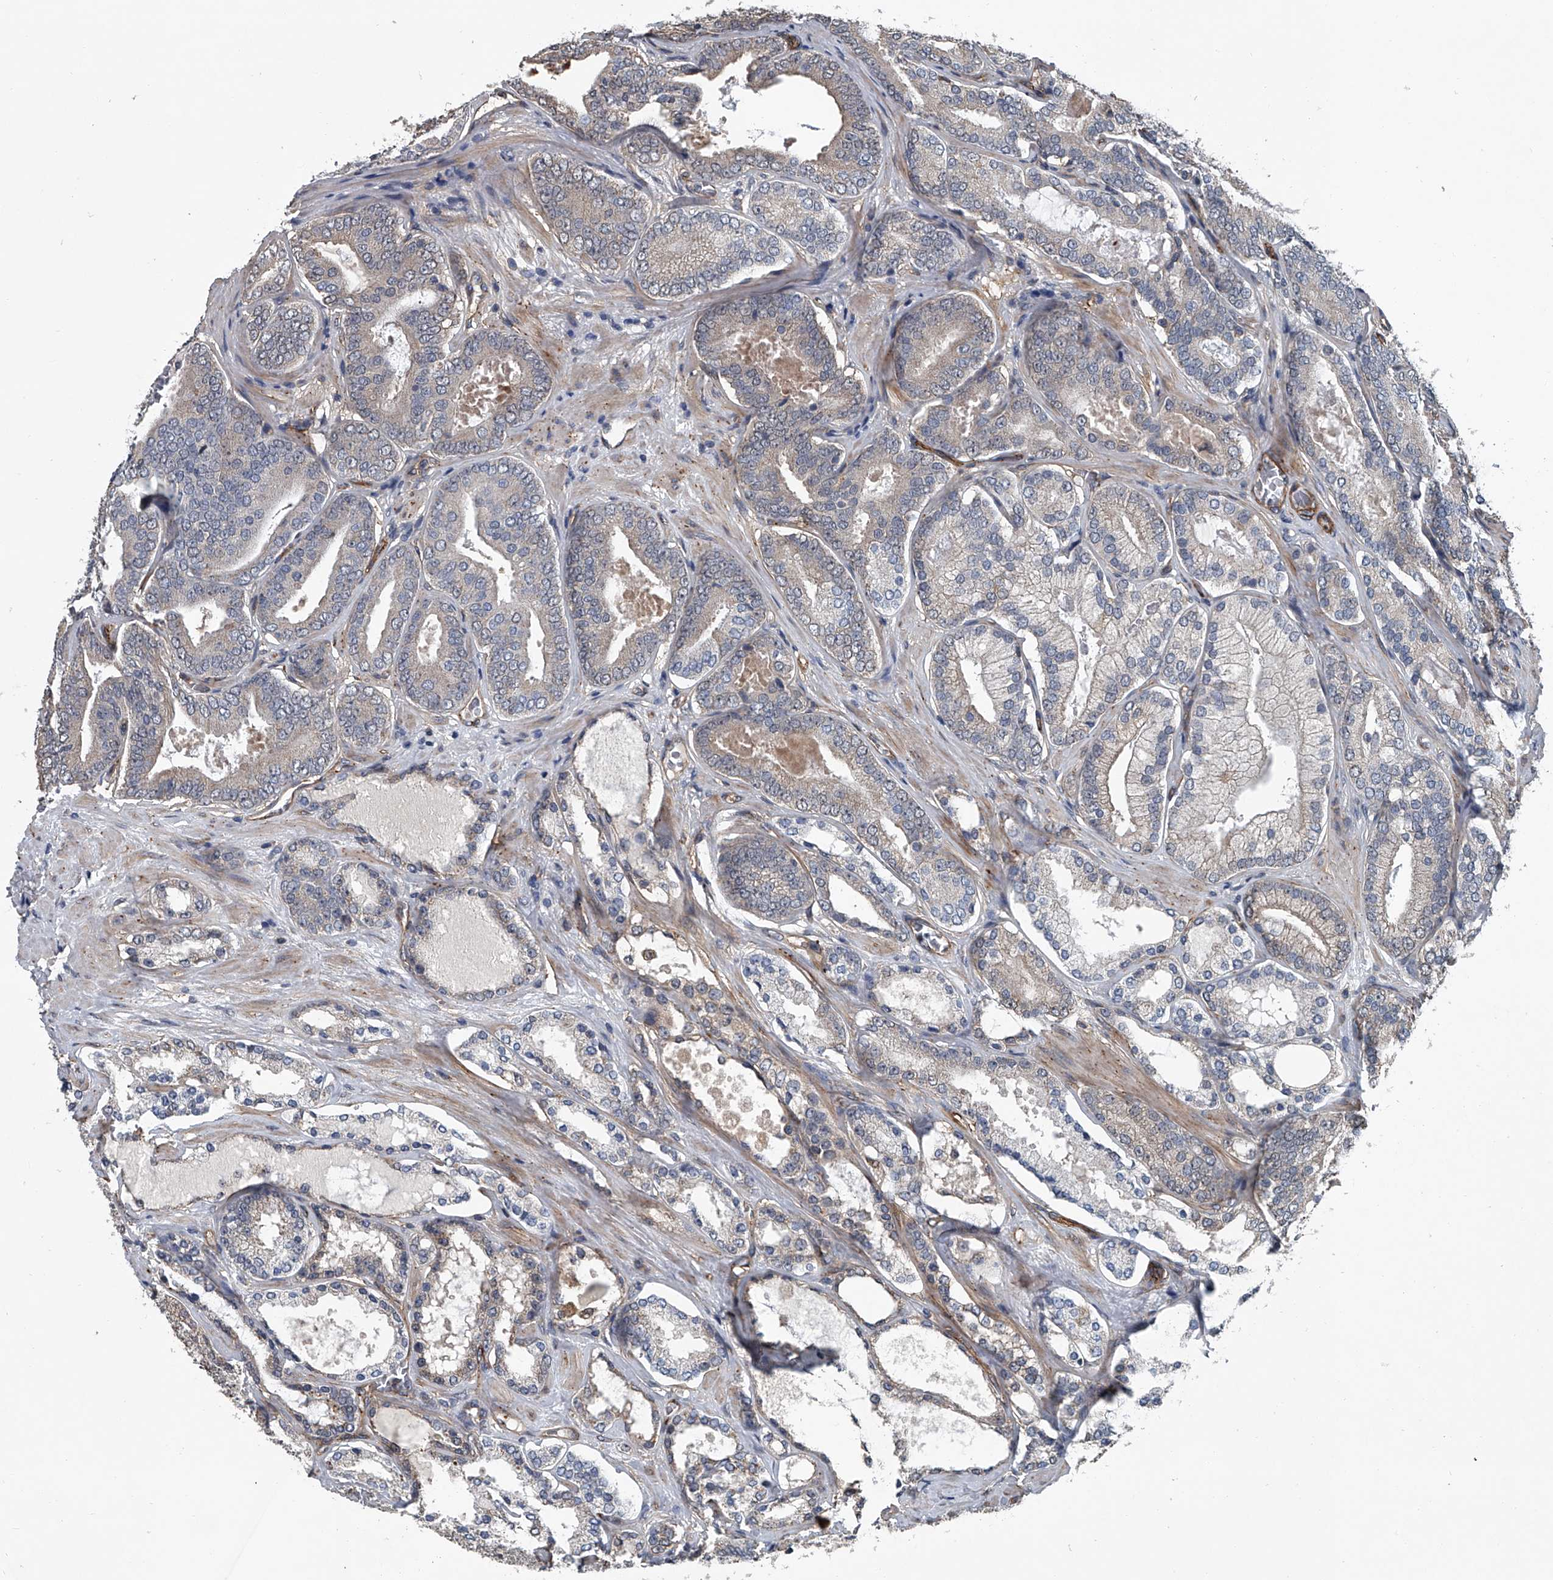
{"staining": {"intensity": "weak", "quantity": "<25%", "location": "cytoplasmic/membranous"}, "tissue": "prostate cancer", "cell_type": "Tumor cells", "image_type": "cancer", "snomed": [{"axis": "morphology", "description": "Adenocarcinoma, High grade"}, {"axis": "topography", "description": "Prostate"}], "caption": "The photomicrograph exhibits no significant expression in tumor cells of prostate cancer. (Brightfield microscopy of DAB (3,3'-diaminobenzidine) IHC at high magnification).", "gene": "LDLRAD2", "patient": {"sex": "male", "age": 60}}